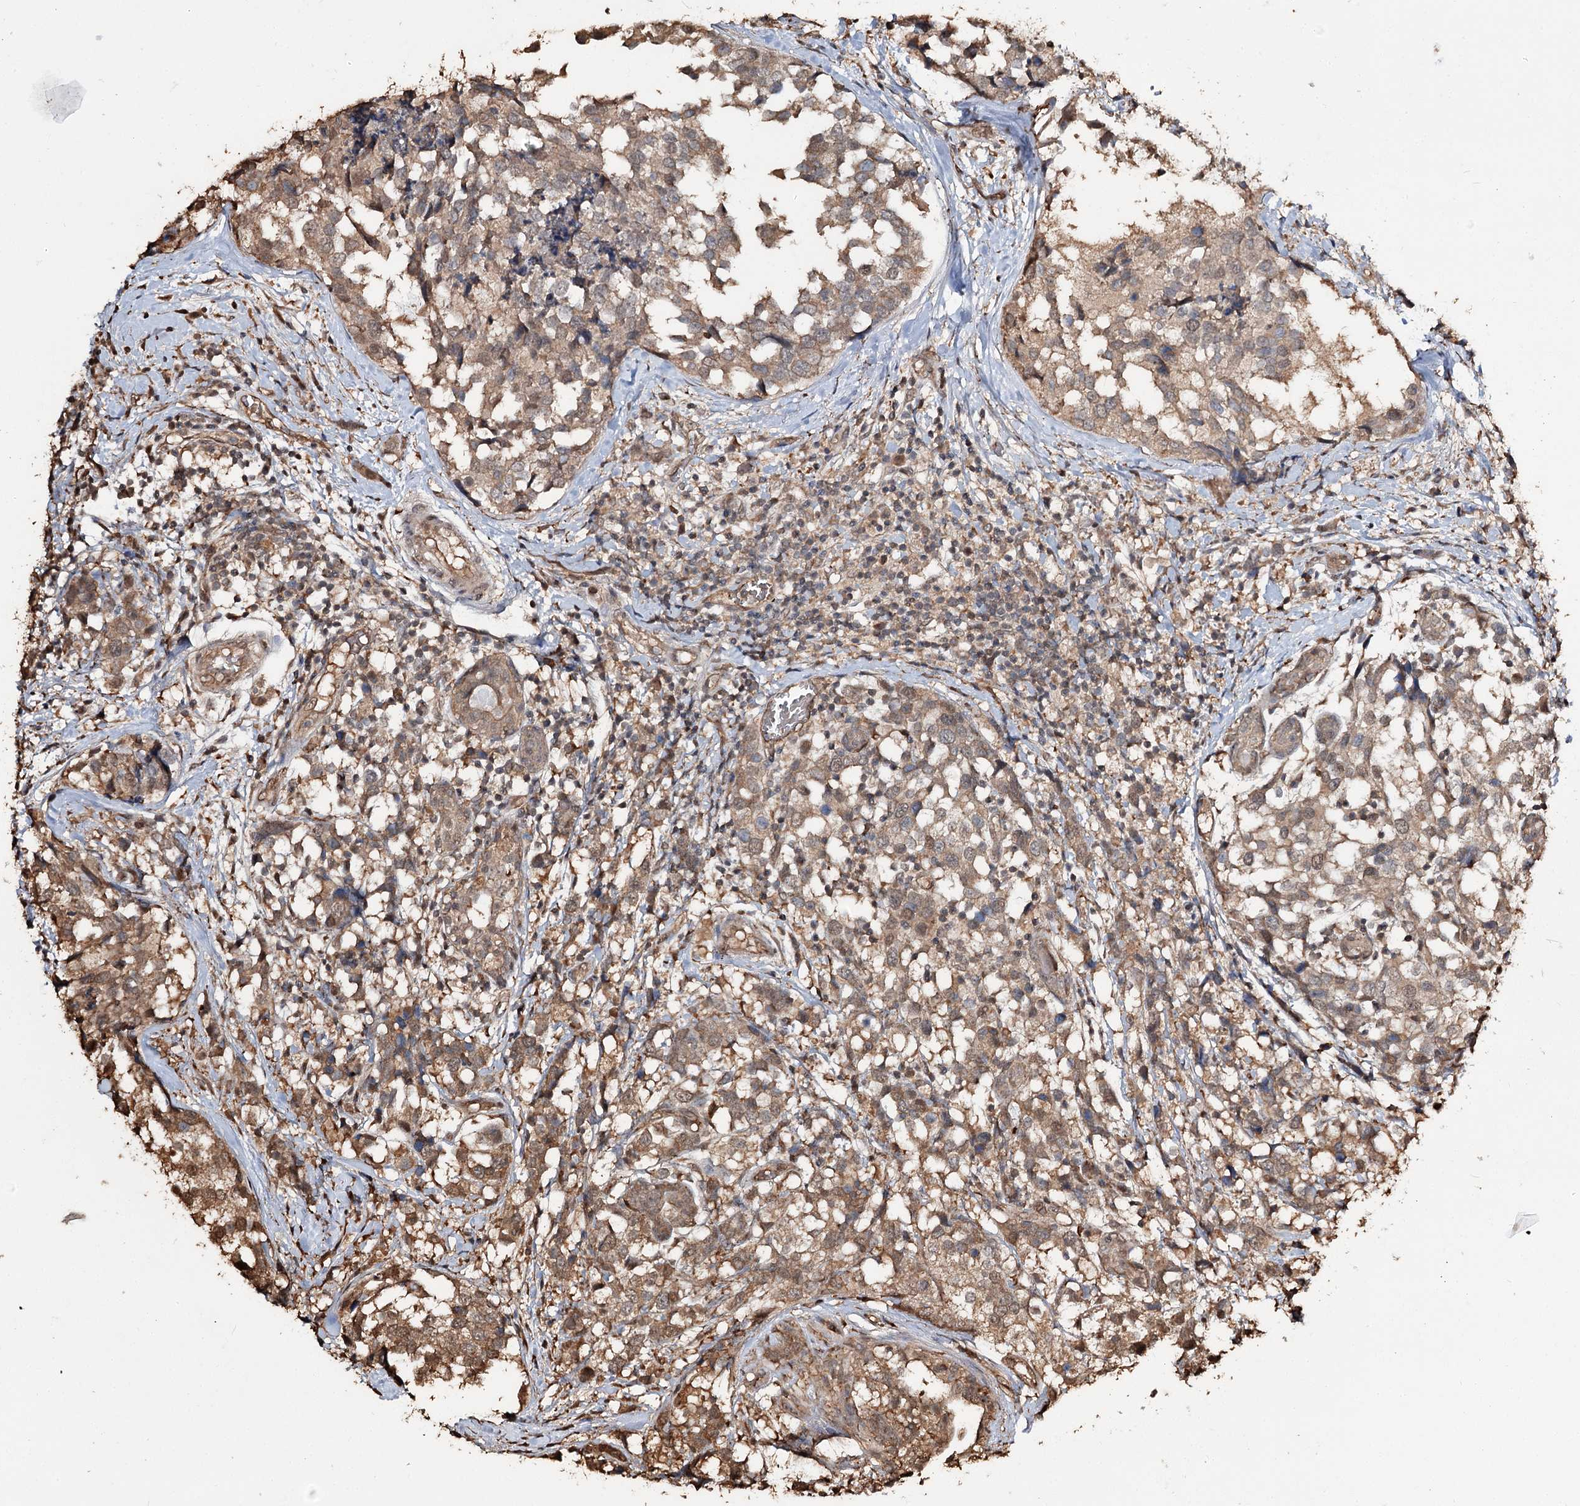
{"staining": {"intensity": "moderate", "quantity": ">75%", "location": "cytoplasmic/membranous"}, "tissue": "breast cancer", "cell_type": "Tumor cells", "image_type": "cancer", "snomed": [{"axis": "morphology", "description": "Lobular carcinoma"}, {"axis": "topography", "description": "Breast"}], "caption": "Immunohistochemical staining of human breast lobular carcinoma demonstrates medium levels of moderate cytoplasmic/membranous protein expression in approximately >75% of tumor cells.", "gene": "PLCH1", "patient": {"sex": "female", "age": 59}}